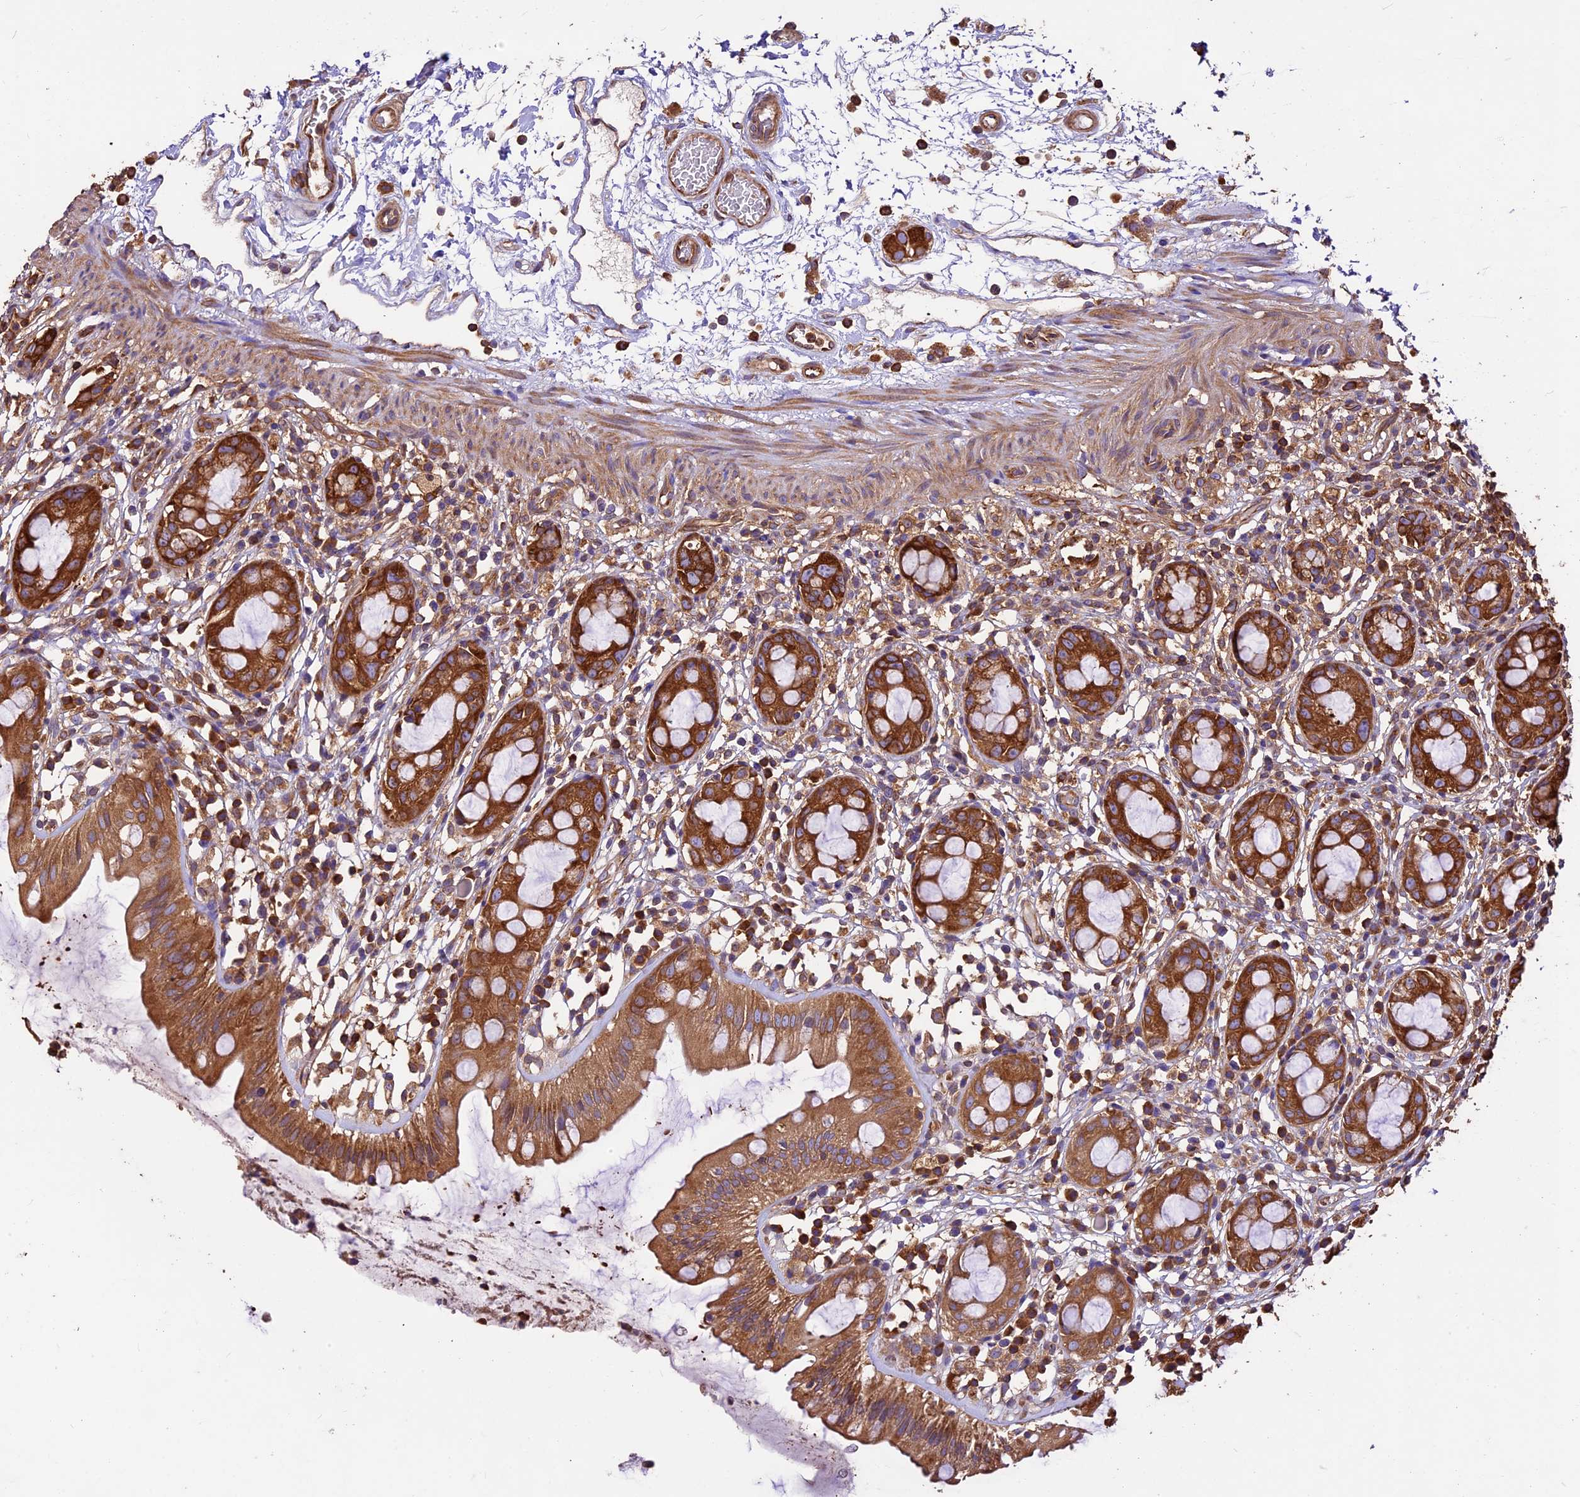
{"staining": {"intensity": "strong", "quantity": ">75%", "location": "cytoplasmic/membranous"}, "tissue": "rectum", "cell_type": "Glandular cells", "image_type": "normal", "snomed": [{"axis": "morphology", "description": "Normal tissue, NOS"}, {"axis": "topography", "description": "Rectum"}], "caption": "Brown immunohistochemical staining in normal human rectum reveals strong cytoplasmic/membranous staining in approximately >75% of glandular cells. (DAB (3,3'-diaminobenzidine) = brown stain, brightfield microscopy at high magnification).", "gene": "KARS1", "patient": {"sex": "female", "age": 57}}